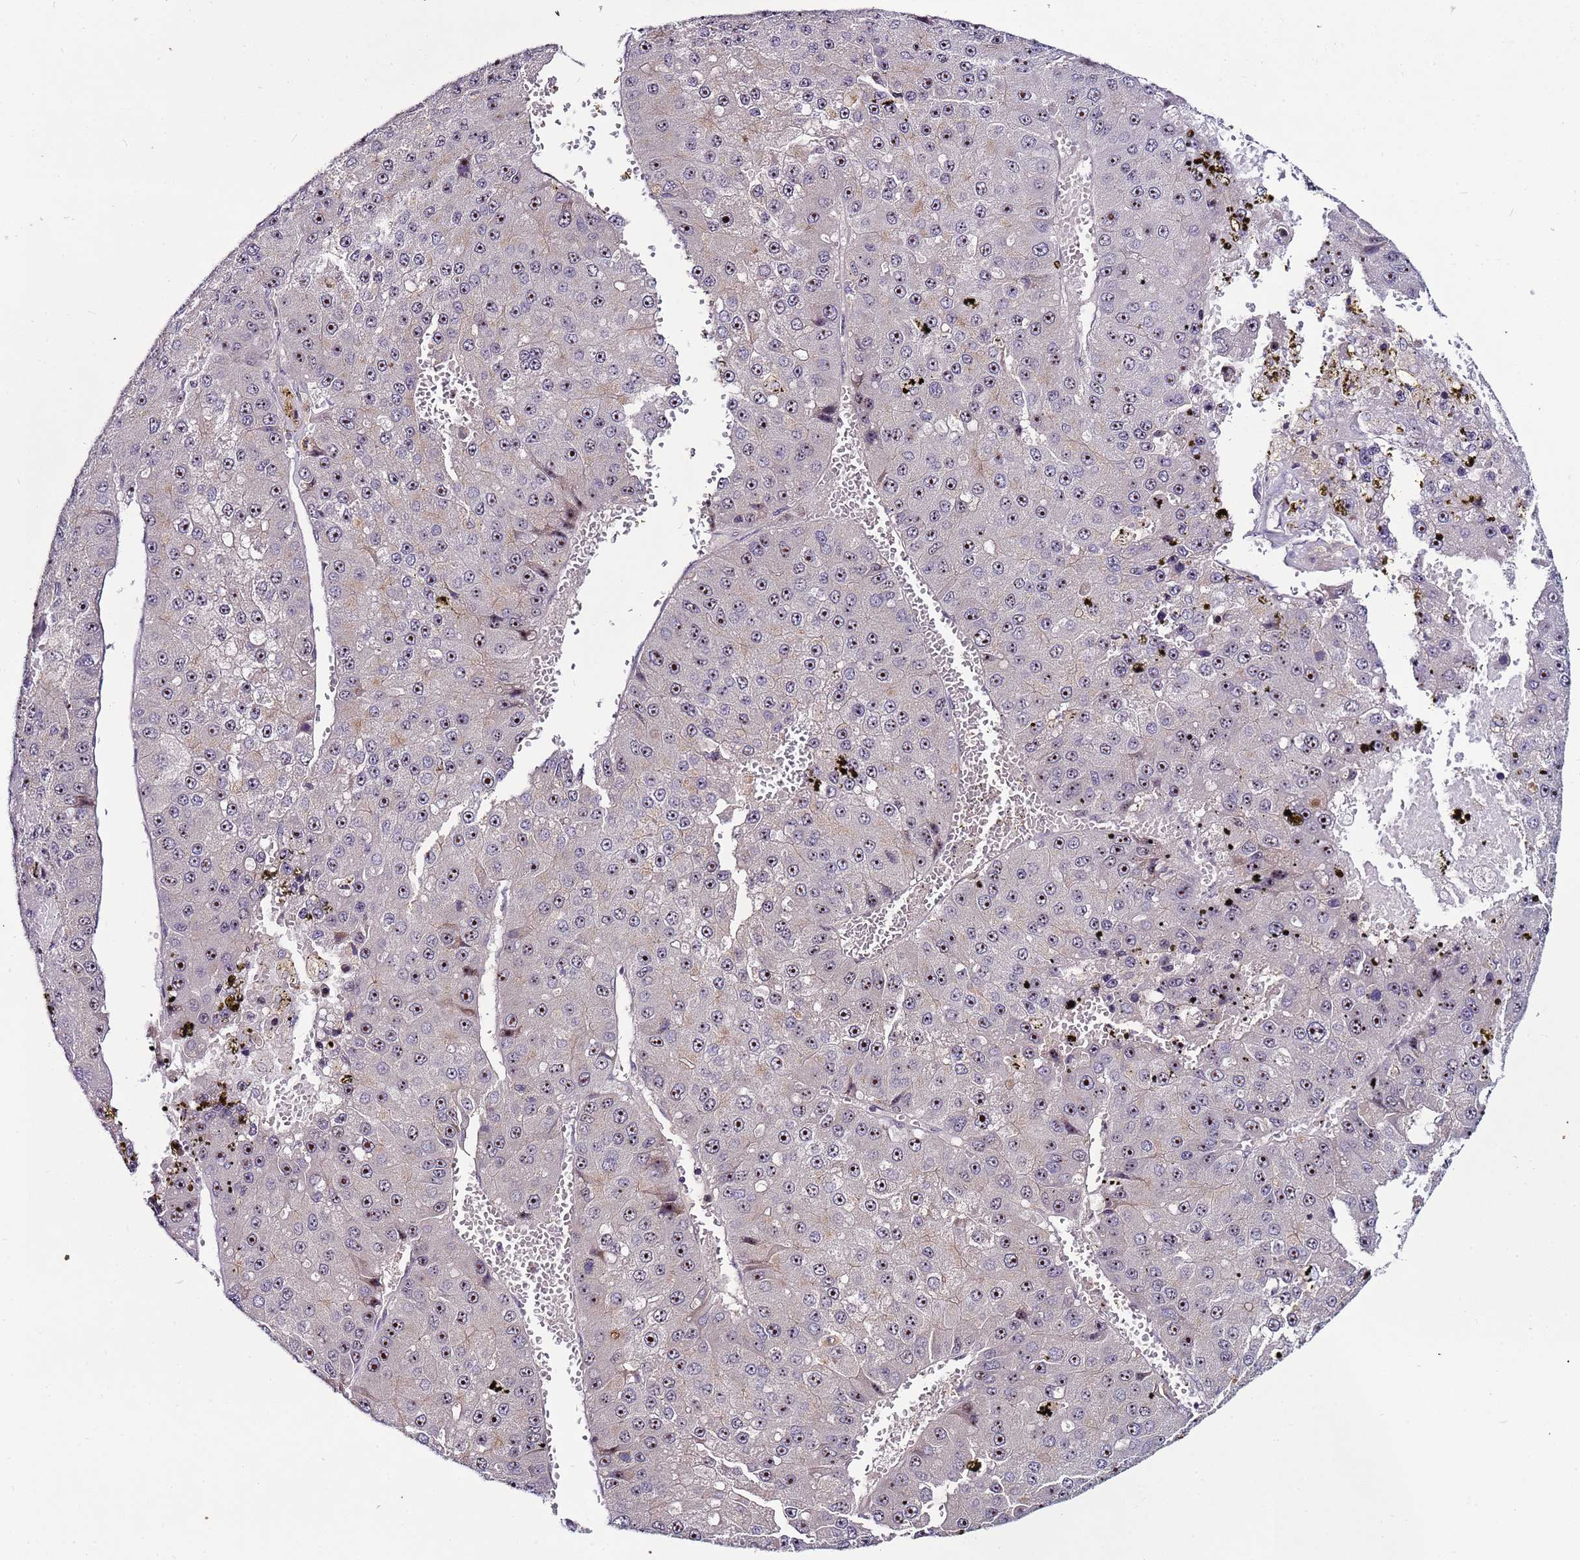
{"staining": {"intensity": "strong", "quantity": "25%-75%", "location": "nuclear"}, "tissue": "liver cancer", "cell_type": "Tumor cells", "image_type": "cancer", "snomed": [{"axis": "morphology", "description": "Carcinoma, Hepatocellular, NOS"}, {"axis": "topography", "description": "Liver"}], "caption": "A micrograph of liver hepatocellular carcinoma stained for a protein reveals strong nuclear brown staining in tumor cells. Nuclei are stained in blue.", "gene": "KRI1", "patient": {"sex": "female", "age": 73}}